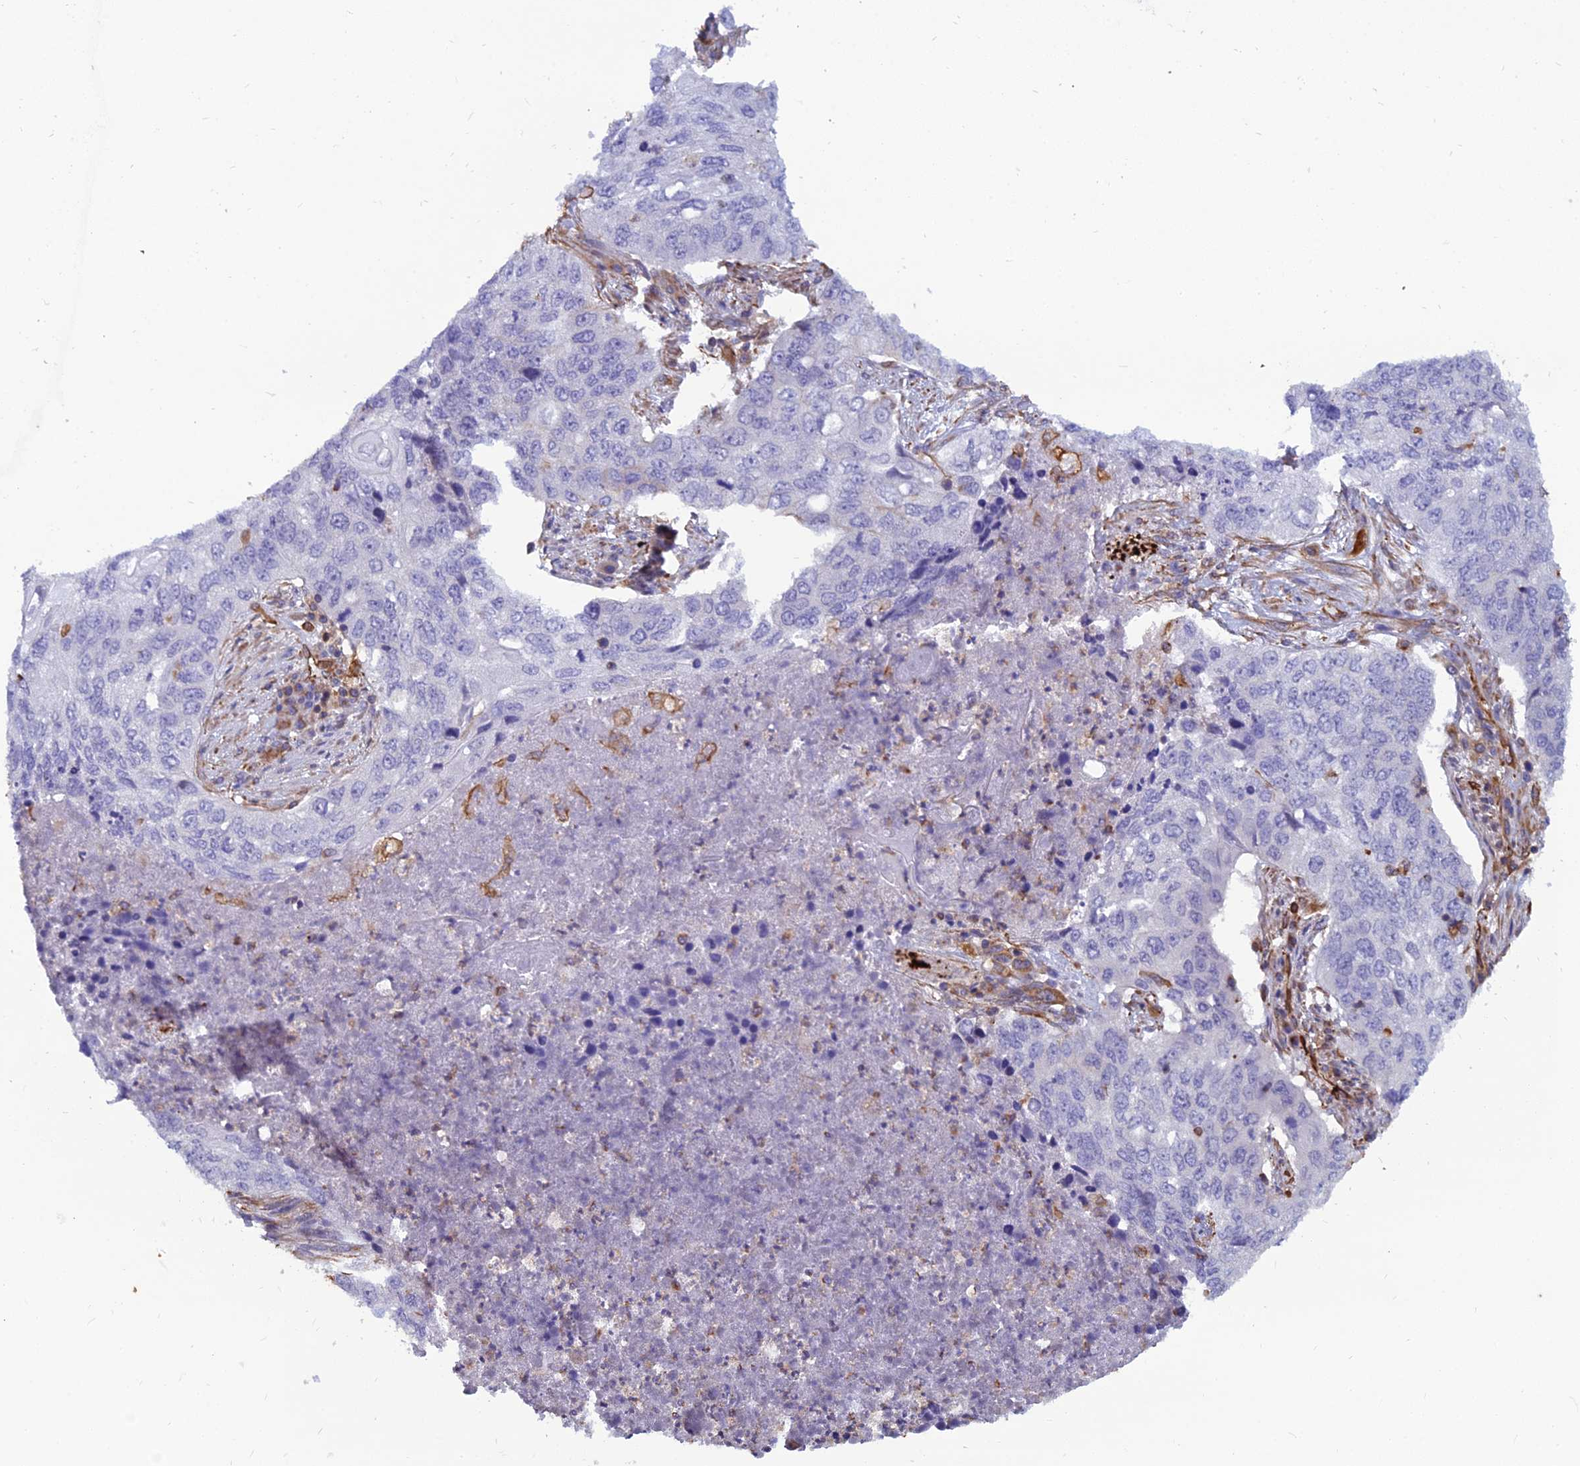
{"staining": {"intensity": "negative", "quantity": "none", "location": "none"}, "tissue": "lung cancer", "cell_type": "Tumor cells", "image_type": "cancer", "snomed": [{"axis": "morphology", "description": "Squamous cell carcinoma, NOS"}, {"axis": "topography", "description": "Lung"}], "caption": "A high-resolution image shows immunohistochemistry (IHC) staining of lung squamous cell carcinoma, which reveals no significant expression in tumor cells.", "gene": "PSMD11", "patient": {"sex": "female", "age": 63}}